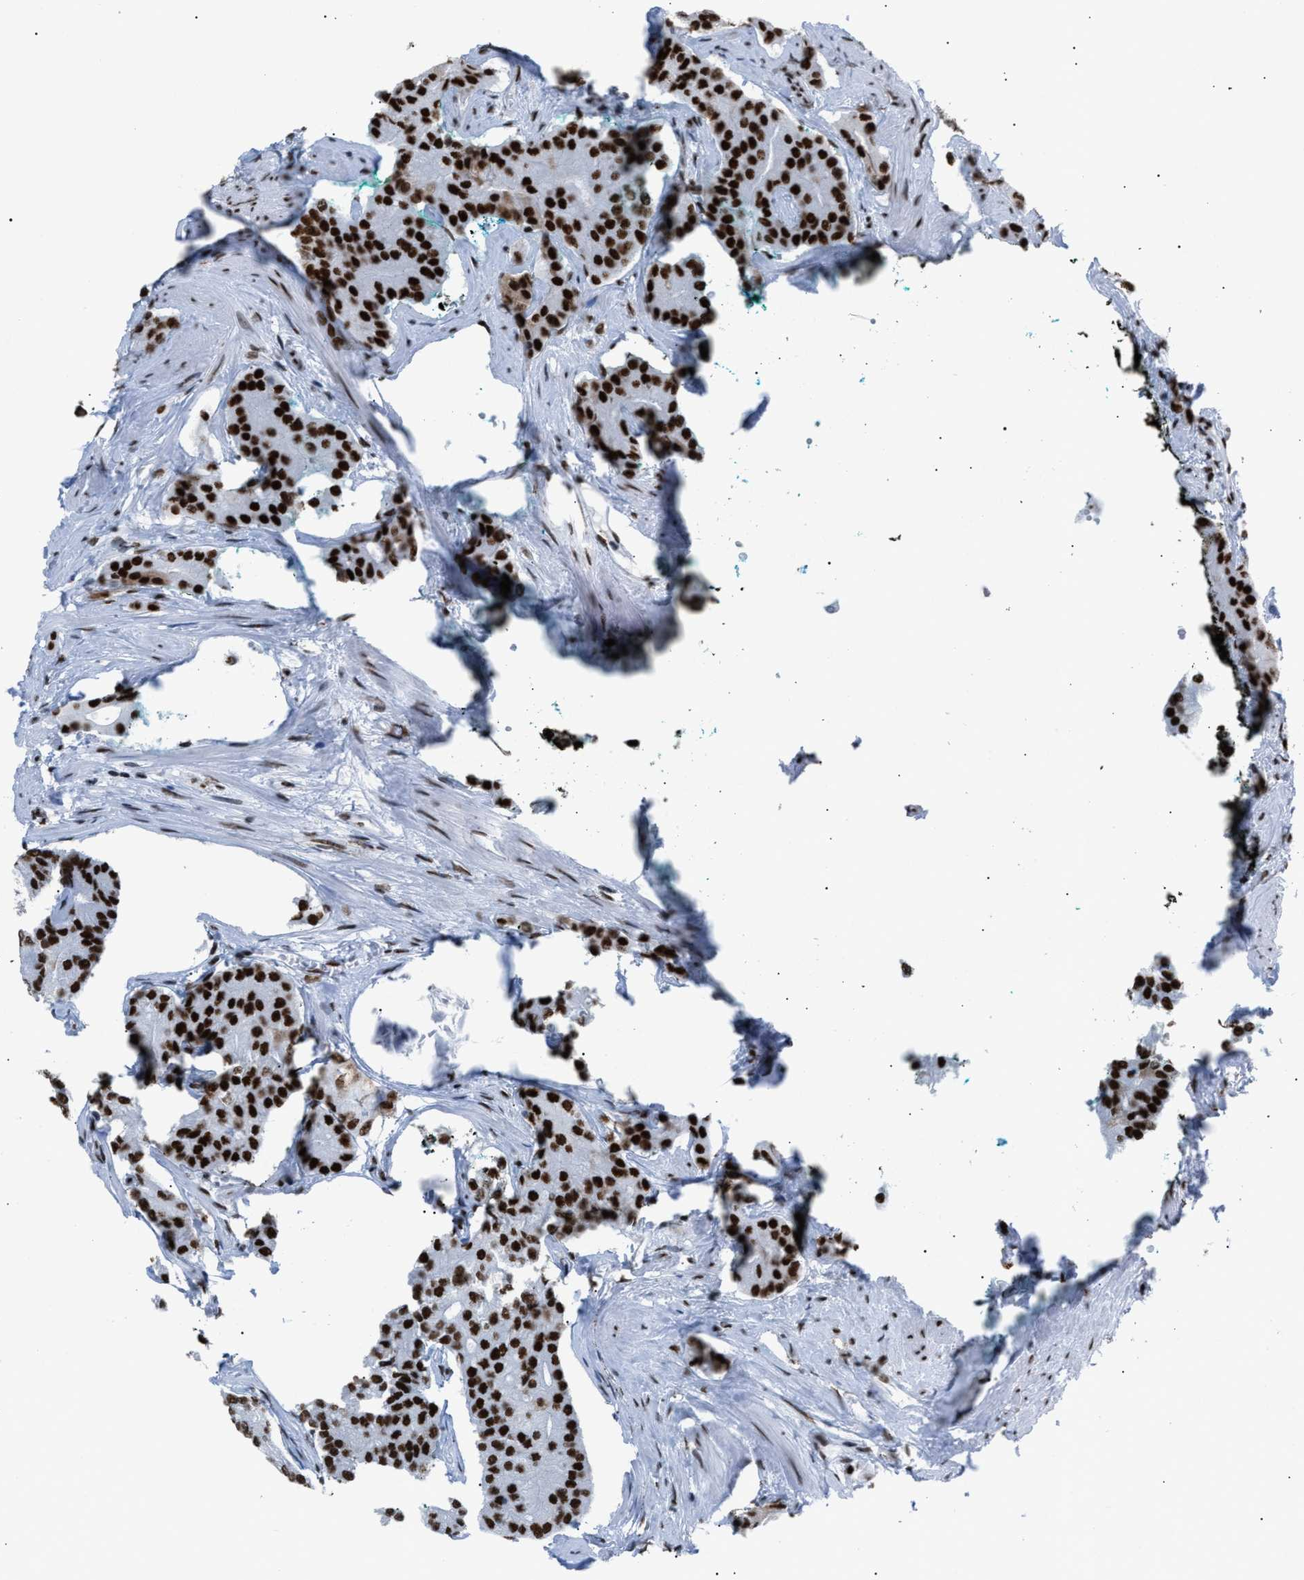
{"staining": {"intensity": "strong", "quantity": ">75%", "location": "nuclear"}, "tissue": "prostate cancer", "cell_type": "Tumor cells", "image_type": "cancer", "snomed": [{"axis": "morphology", "description": "Adenocarcinoma, High grade"}, {"axis": "topography", "description": "Prostate"}], "caption": "There is high levels of strong nuclear staining in tumor cells of adenocarcinoma (high-grade) (prostate), as demonstrated by immunohistochemical staining (brown color).", "gene": "CCAR2", "patient": {"sex": "male", "age": 71}}